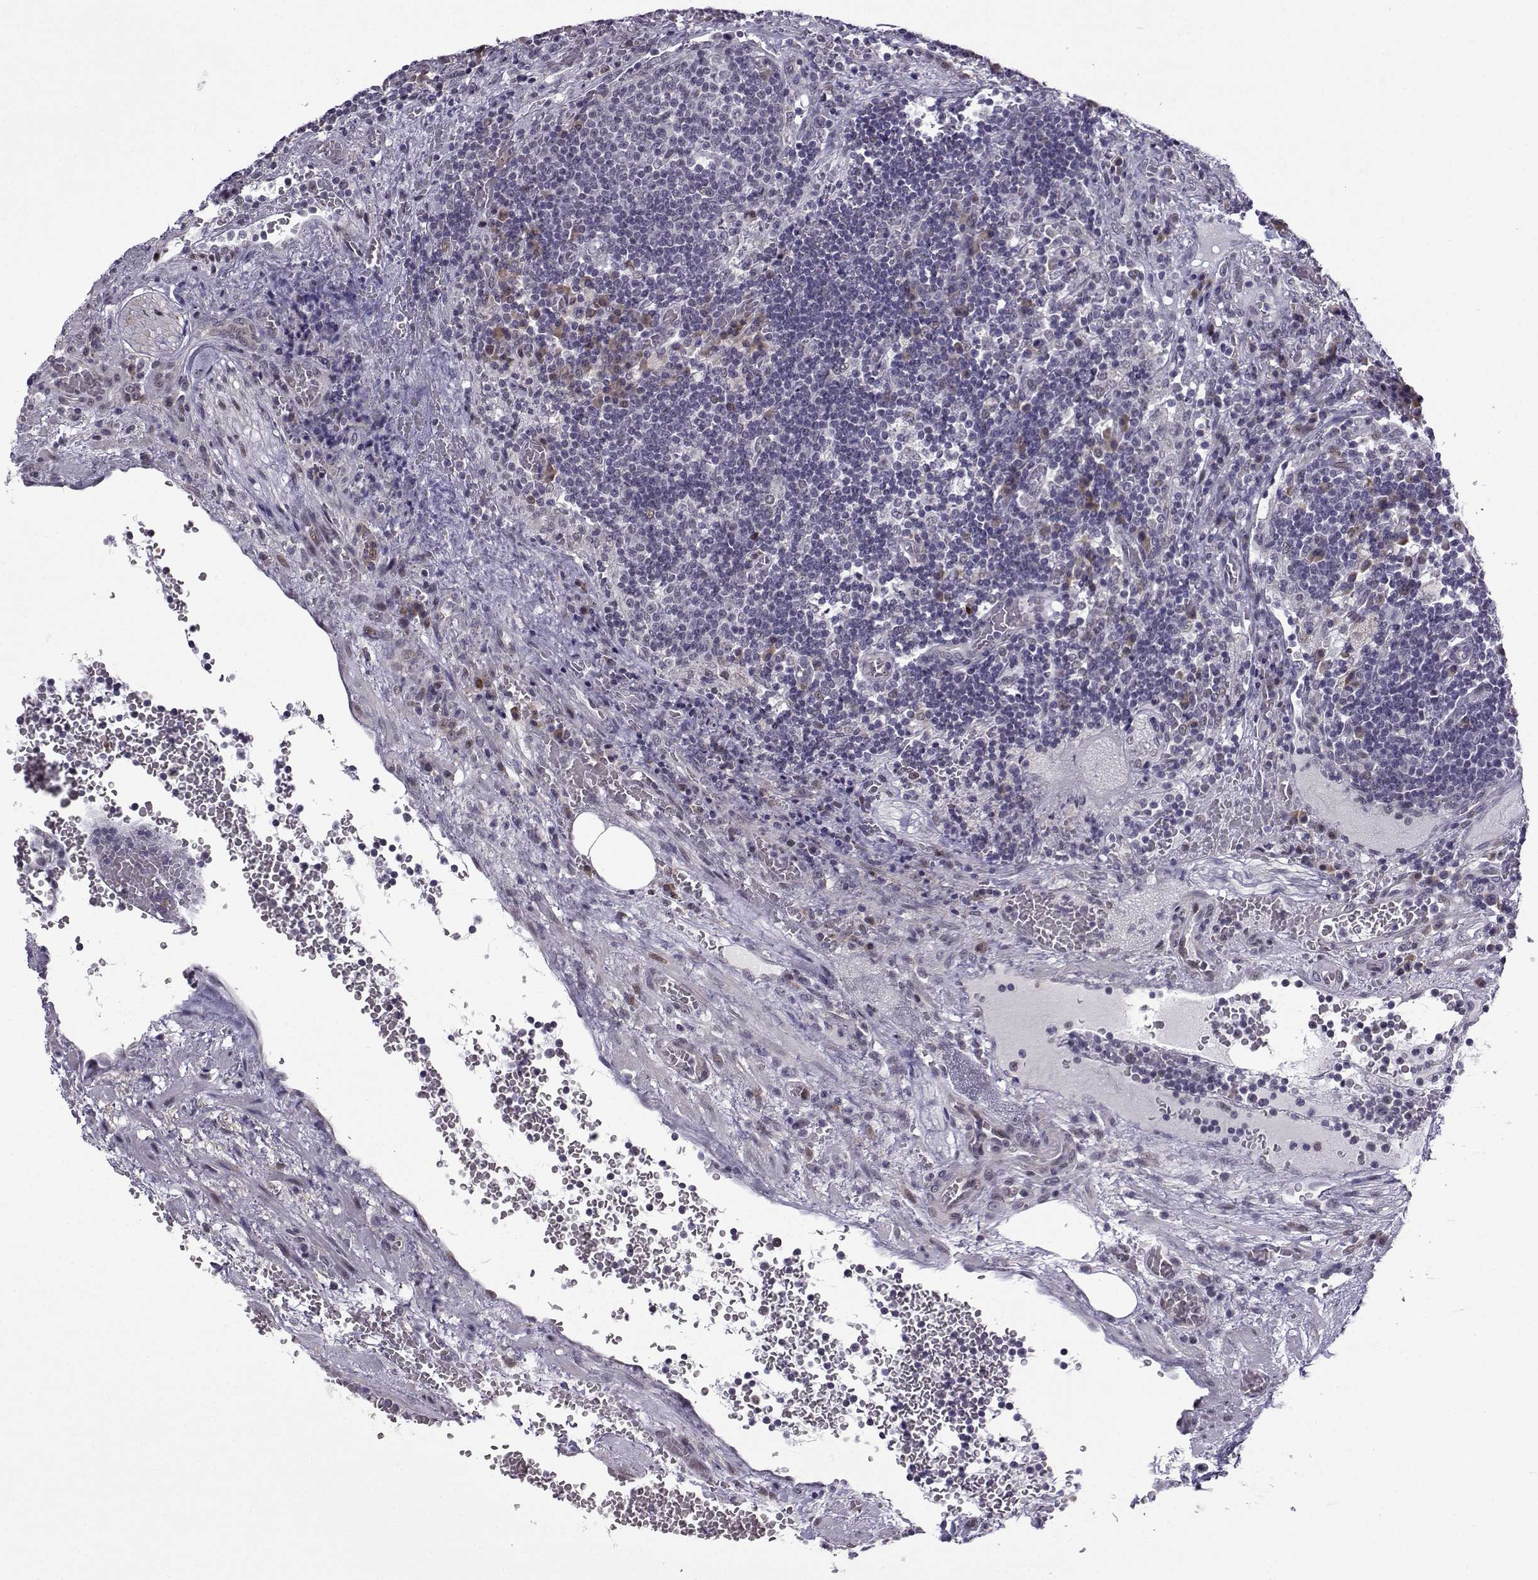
{"staining": {"intensity": "moderate", "quantity": "<25%", "location": "cytoplasmic/membranous"}, "tissue": "lymph node", "cell_type": "Non-germinal center cells", "image_type": "normal", "snomed": [{"axis": "morphology", "description": "Normal tissue, NOS"}, {"axis": "topography", "description": "Lymph node"}], "caption": "A micrograph of human lymph node stained for a protein displays moderate cytoplasmic/membranous brown staining in non-germinal center cells. Nuclei are stained in blue.", "gene": "FGF3", "patient": {"sex": "male", "age": 63}}